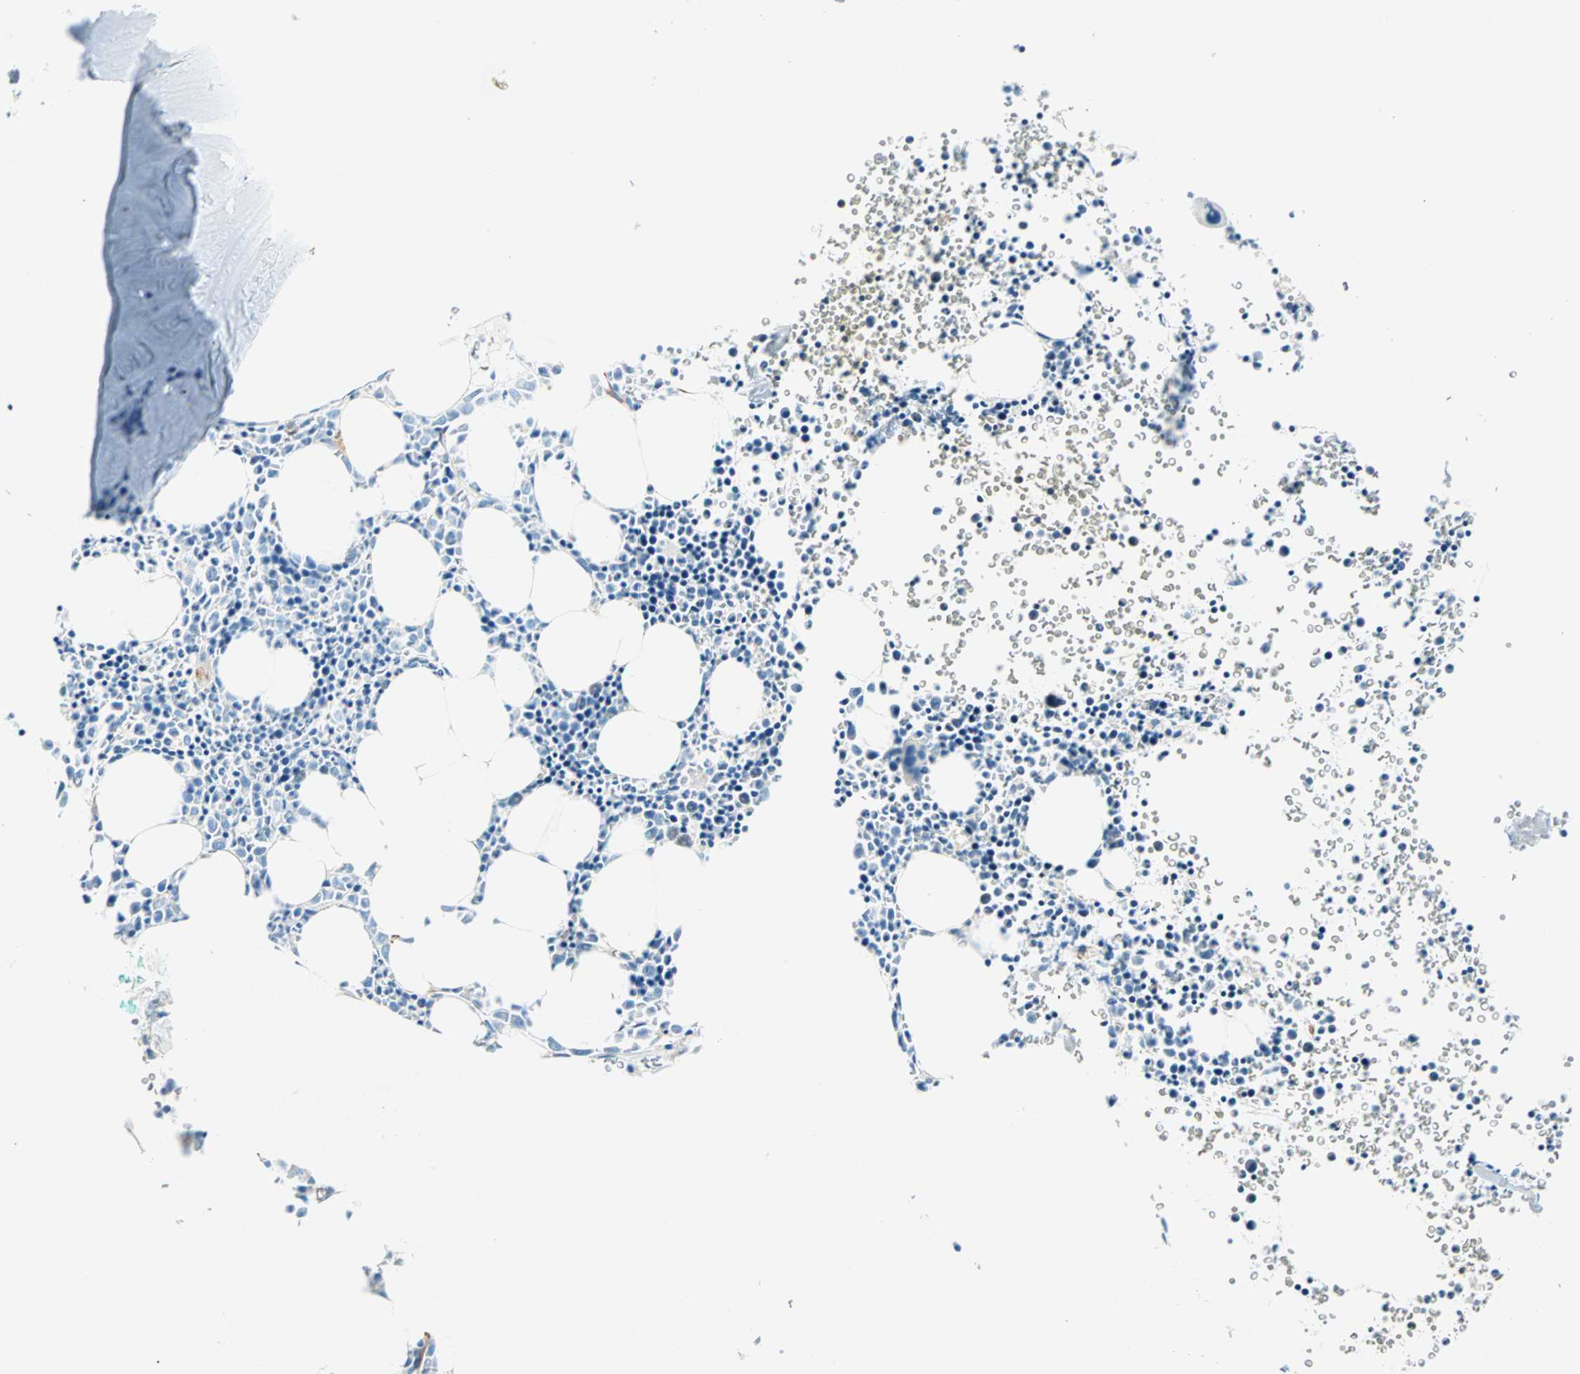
{"staining": {"intensity": "negative", "quantity": "none", "location": "none"}, "tissue": "bone marrow", "cell_type": "Hematopoietic cells", "image_type": "normal", "snomed": [{"axis": "morphology", "description": "Normal tissue, NOS"}, {"axis": "morphology", "description": "Inflammation, NOS"}, {"axis": "topography", "description": "Bone marrow"}], "caption": "Hematopoietic cells are negative for brown protein staining in normal bone marrow. (Immunohistochemistry, brightfield microscopy, high magnification).", "gene": "NES", "patient": {"sex": "female", "age": 17}}